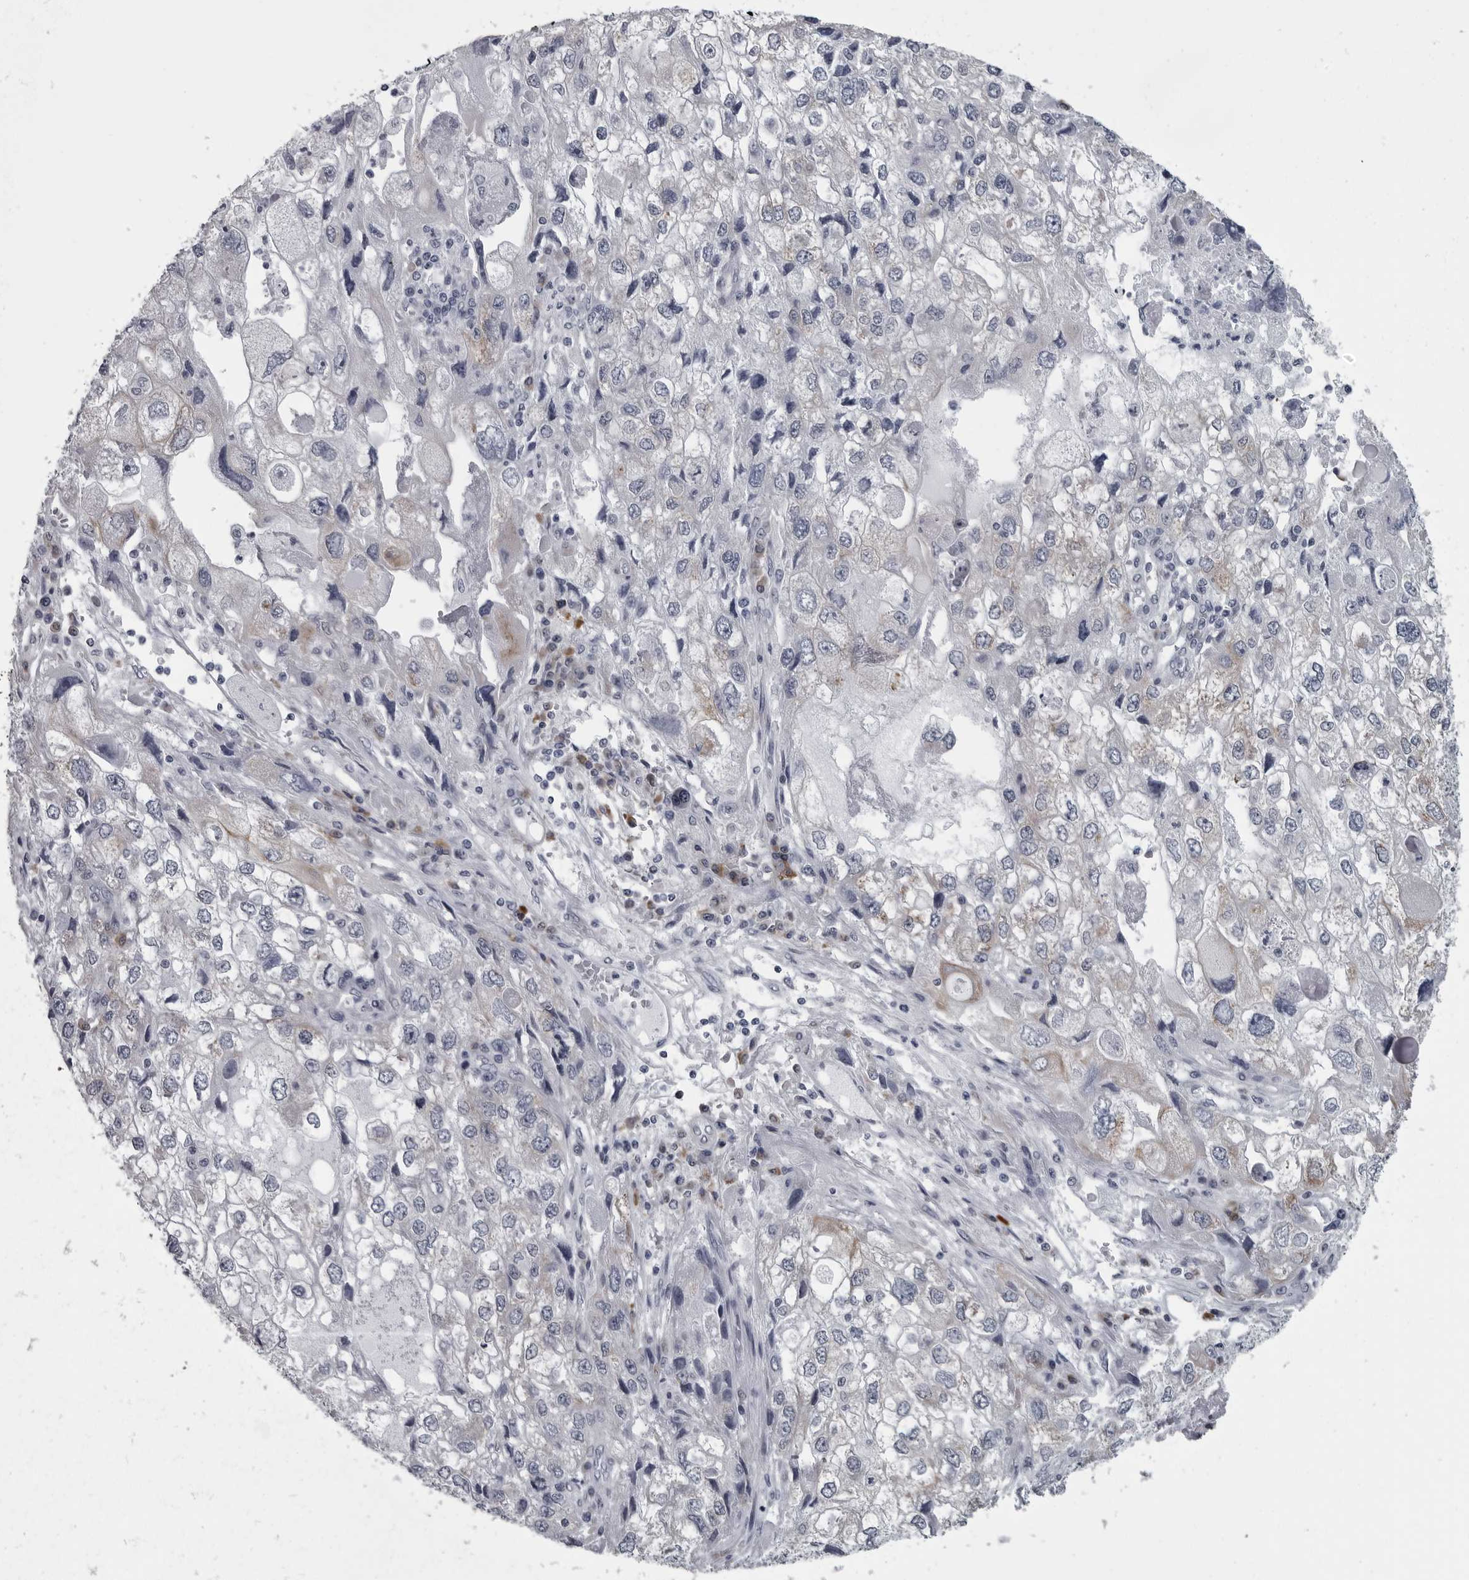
{"staining": {"intensity": "negative", "quantity": "none", "location": "none"}, "tissue": "endometrial cancer", "cell_type": "Tumor cells", "image_type": "cancer", "snomed": [{"axis": "morphology", "description": "Adenocarcinoma, NOS"}, {"axis": "topography", "description": "Endometrium"}], "caption": "DAB (3,3'-diaminobenzidine) immunohistochemical staining of human endometrial adenocarcinoma displays no significant positivity in tumor cells.", "gene": "MYOC", "patient": {"sex": "female", "age": 49}}